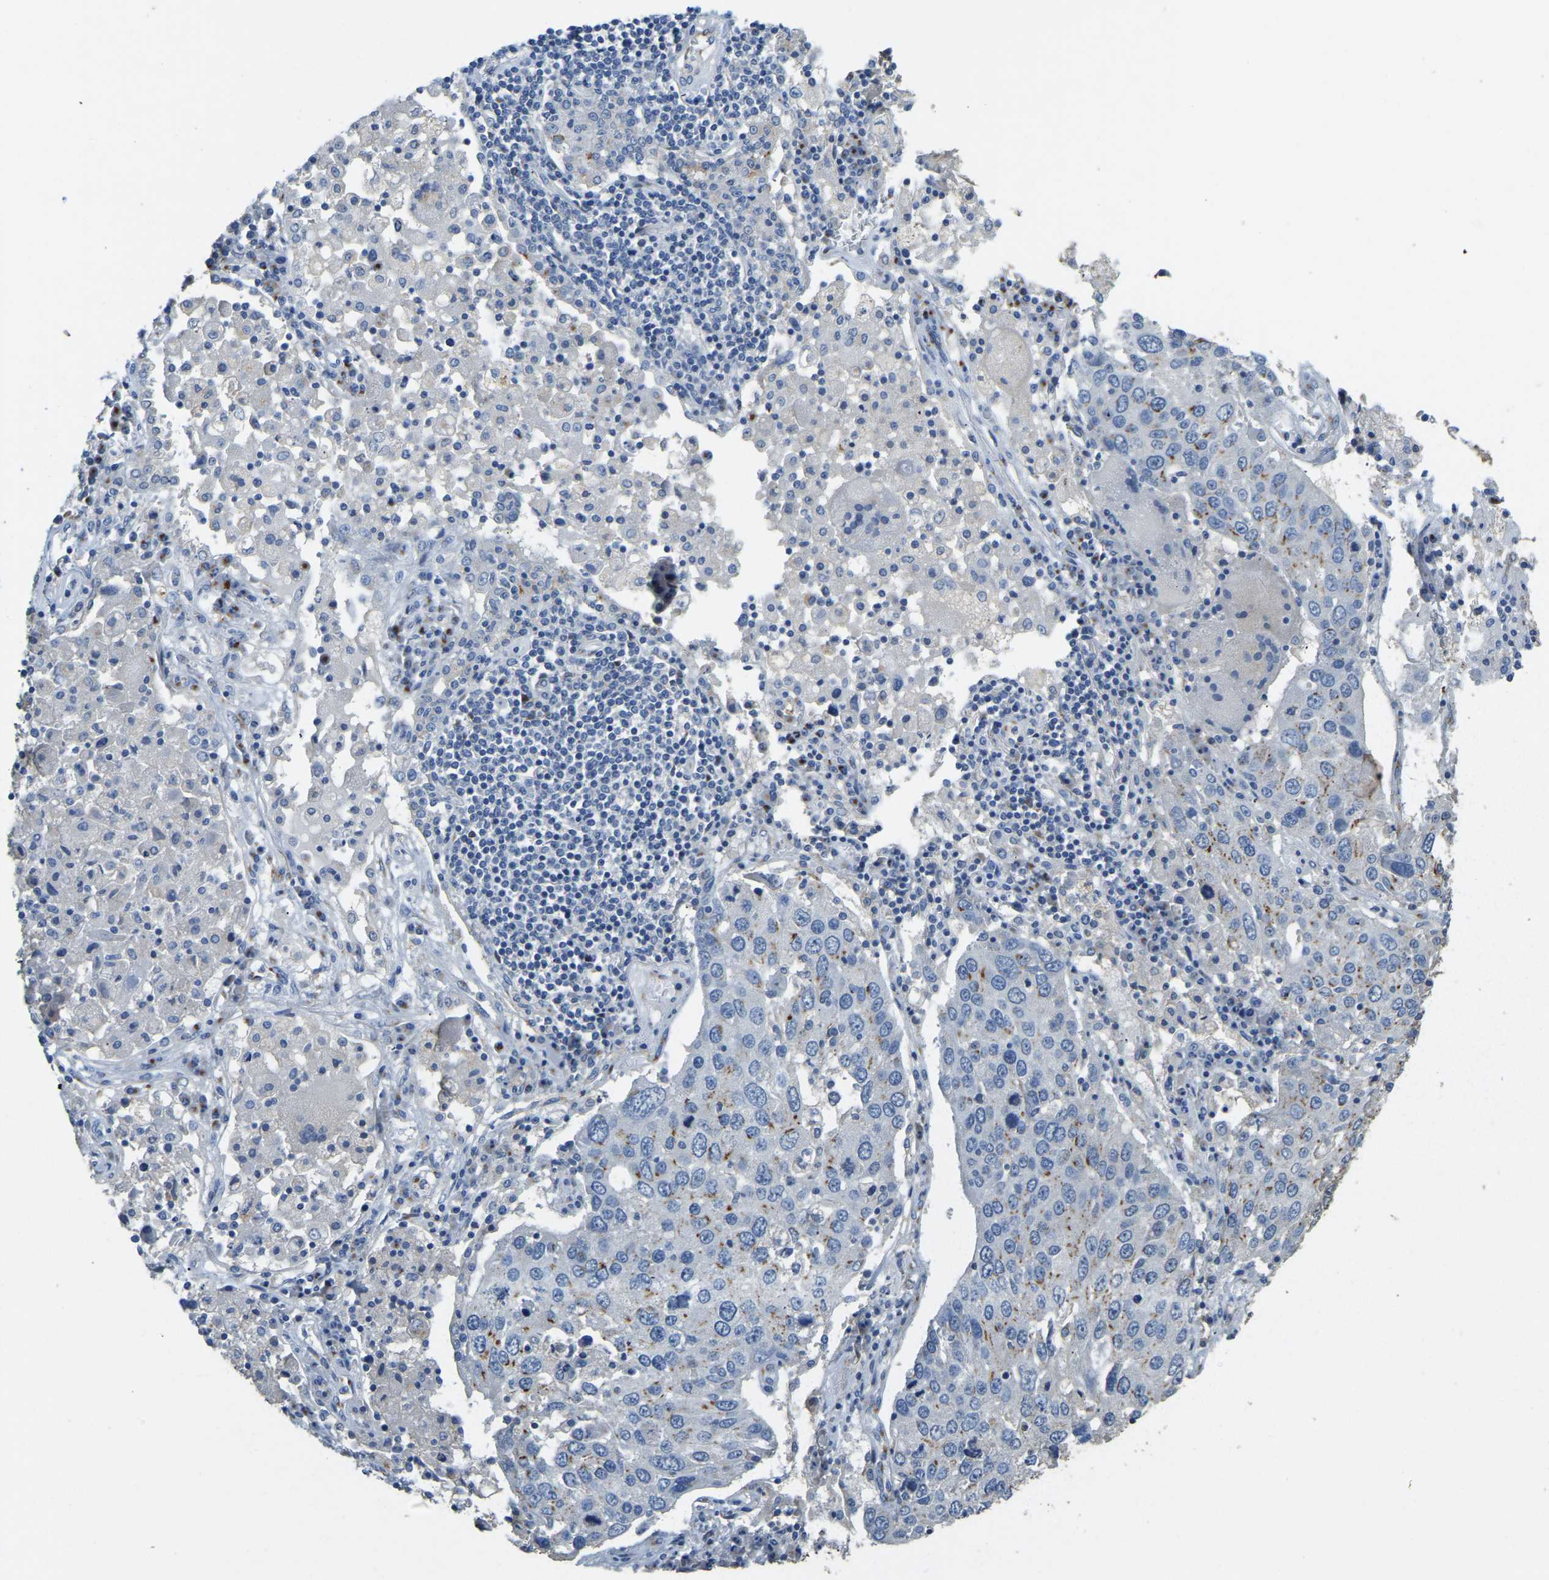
{"staining": {"intensity": "moderate", "quantity": "<25%", "location": "cytoplasmic/membranous"}, "tissue": "lung cancer", "cell_type": "Tumor cells", "image_type": "cancer", "snomed": [{"axis": "morphology", "description": "Squamous cell carcinoma, NOS"}, {"axis": "topography", "description": "Lung"}], "caption": "The immunohistochemical stain labels moderate cytoplasmic/membranous expression in tumor cells of squamous cell carcinoma (lung) tissue.", "gene": "FAM174A", "patient": {"sex": "male", "age": 65}}